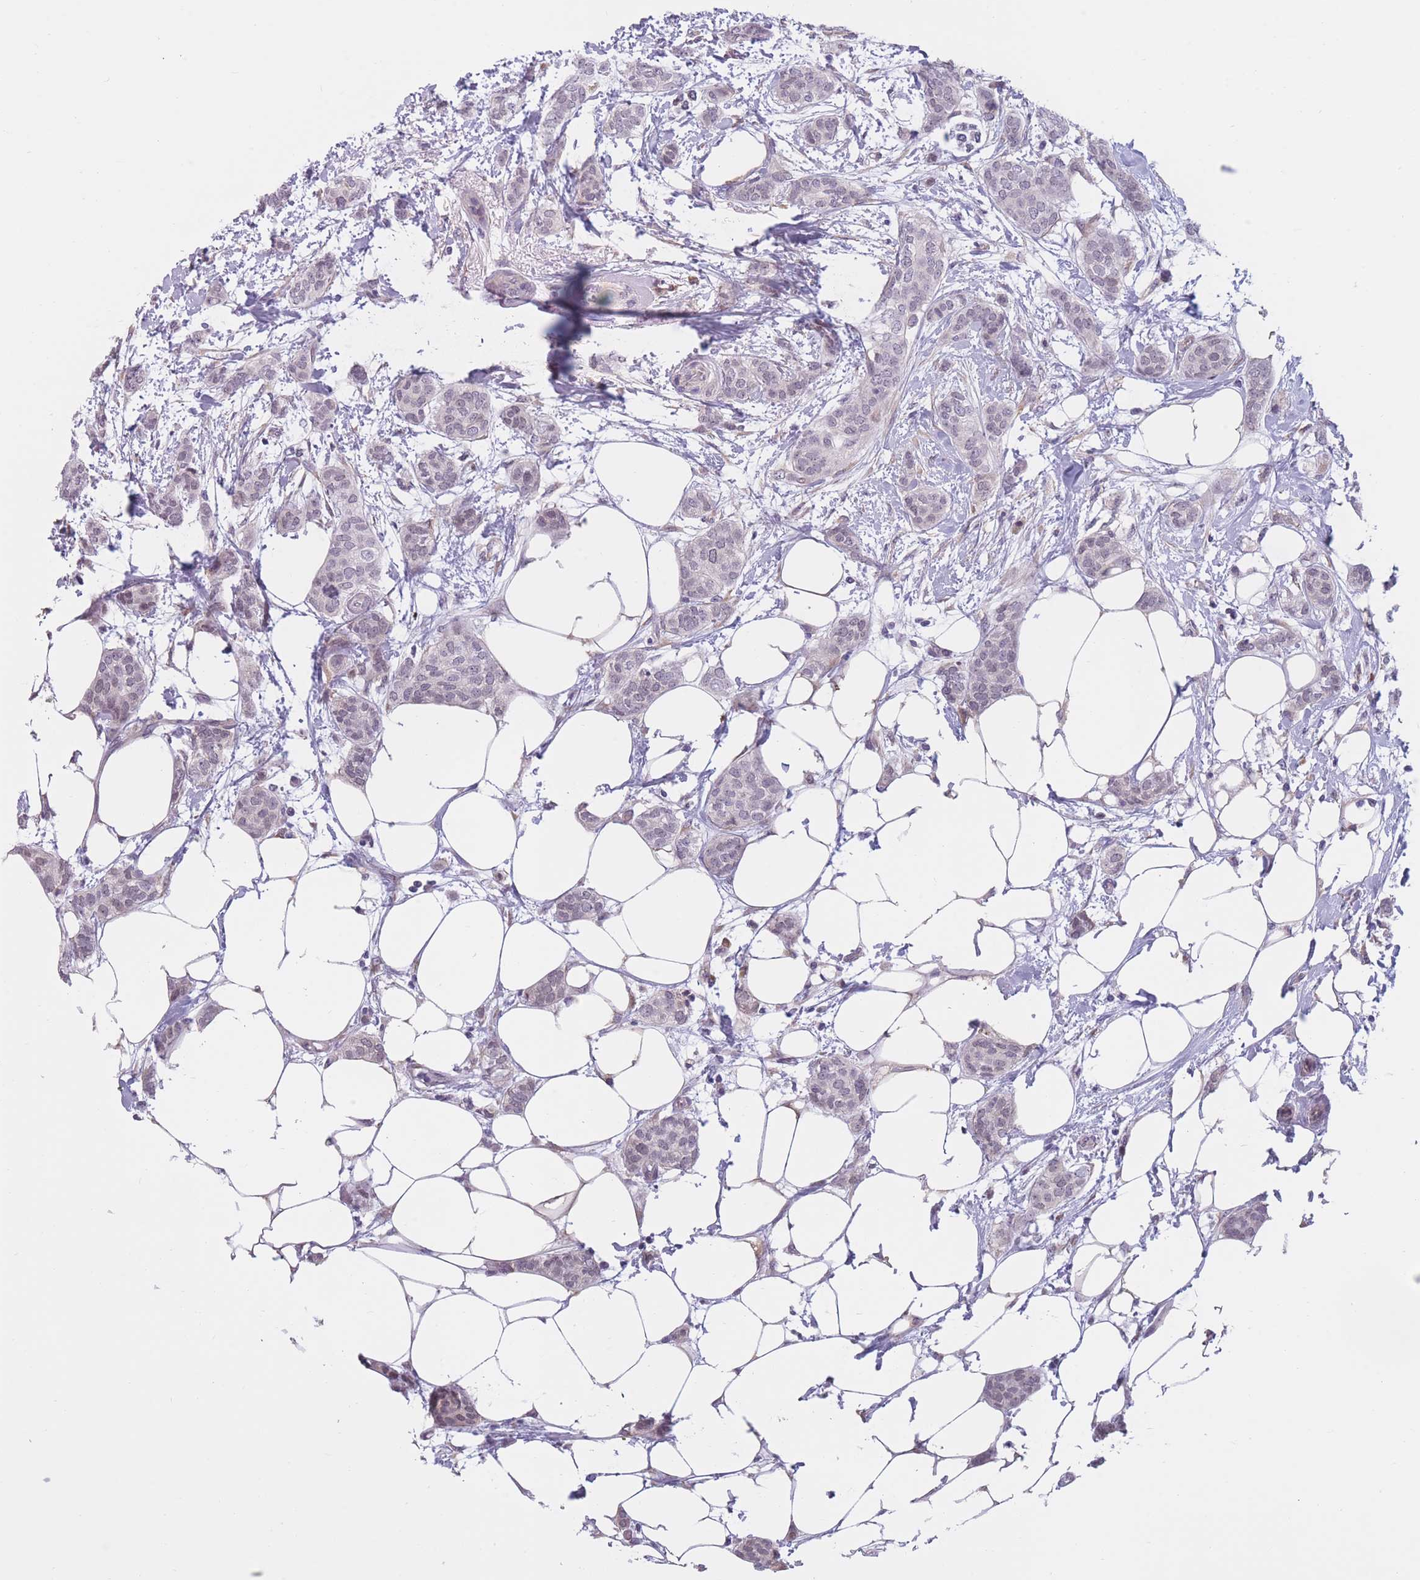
{"staining": {"intensity": "negative", "quantity": "none", "location": "none"}, "tissue": "breast cancer", "cell_type": "Tumor cells", "image_type": "cancer", "snomed": [{"axis": "morphology", "description": "Duct carcinoma"}, {"axis": "topography", "description": "Breast"}], "caption": "The histopathology image demonstrates no staining of tumor cells in breast cancer (intraductal carcinoma).", "gene": "COL27A1", "patient": {"sex": "female", "age": 72}}